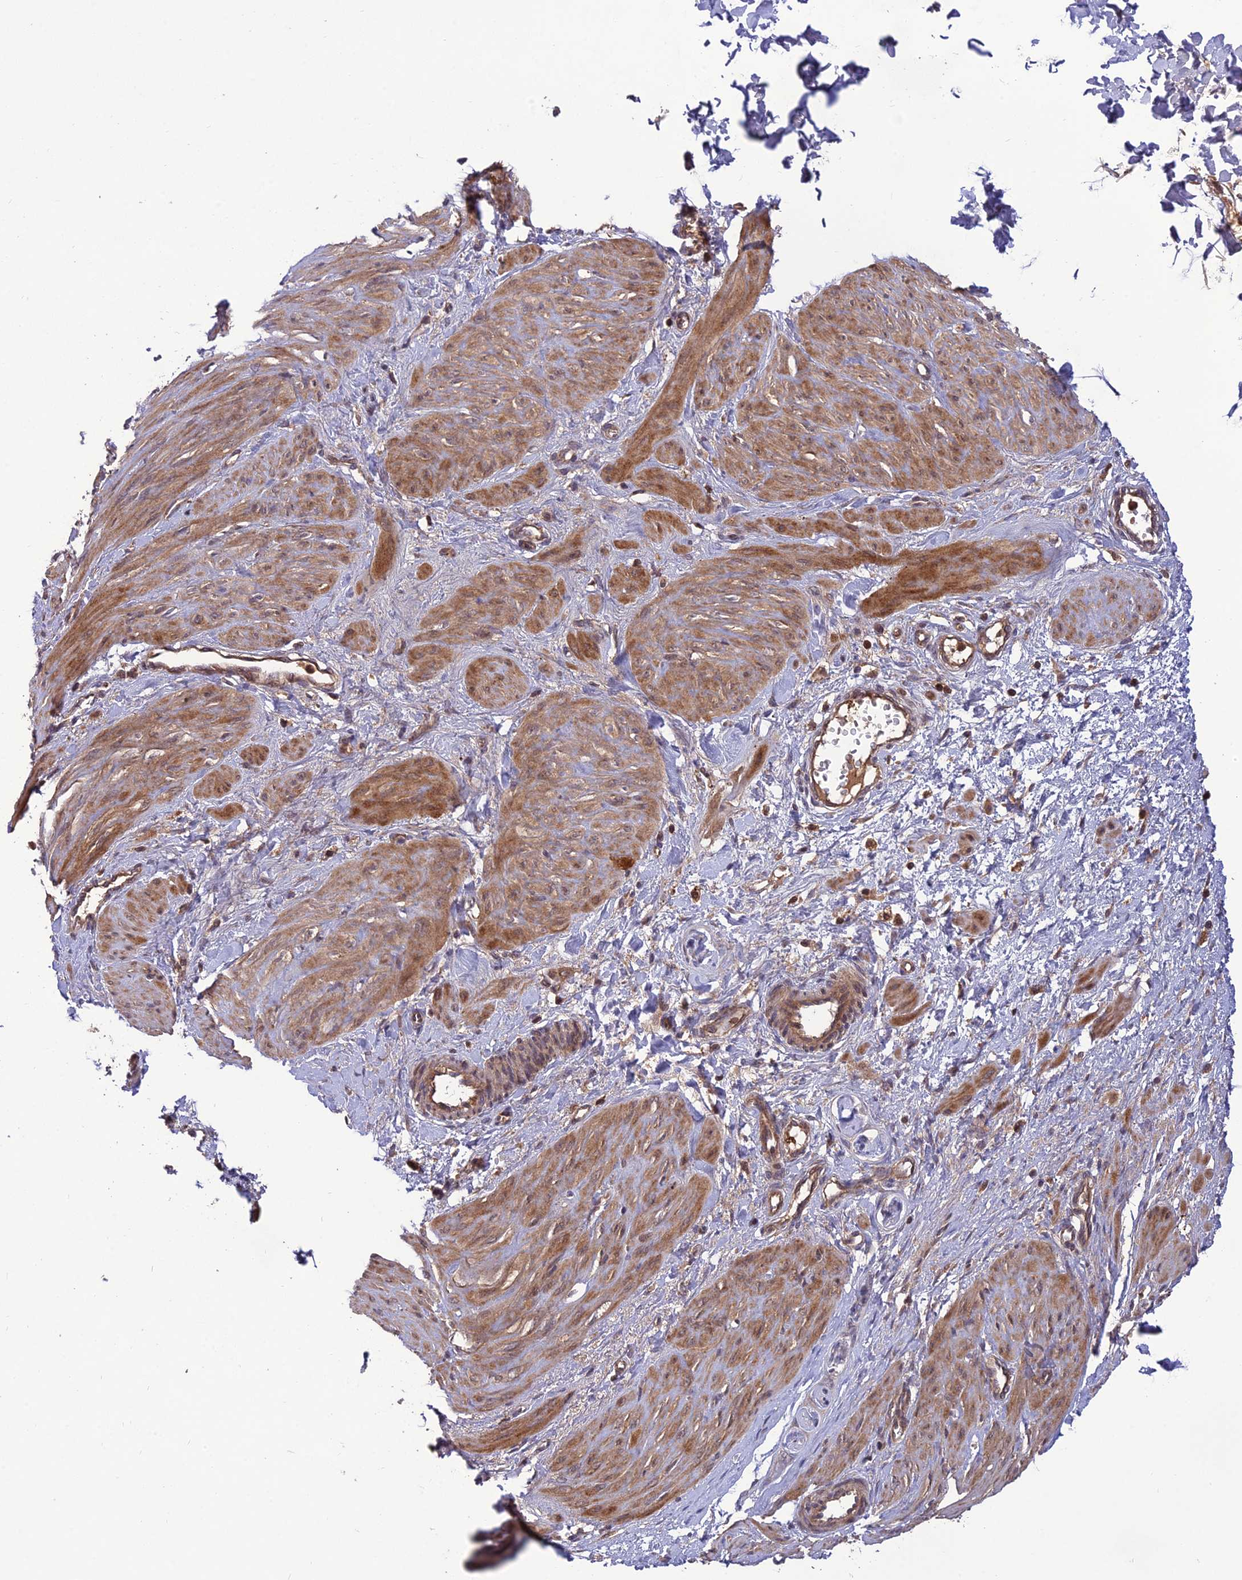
{"staining": {"intensity": "moderate", "quantity": ">75%", "location": "cytoplasmic/membranous"}, "tissue": "smooth muscle", "cell_type": "Smooth muscle cells", "image_type": "normal", "snomed": [{"axis": "morphology", "description": "Normal tissue, NOS"}, {"axis": "topography", "description": "Endometrium"}], "caption": "Protein staining of unremarkable smooth muscle displays moderate cytoplasmic/membranous expression in approximately >75% of smooth muscle cells. The protein of interest is stained brown, and the nuclei are stained in blue (DAB (3,3'-diaminobenzidine) IHC with brightfield microscopy, high magnification).", "gene": "NDUFC1", "patient": {"sex": "female", "age": 33}}